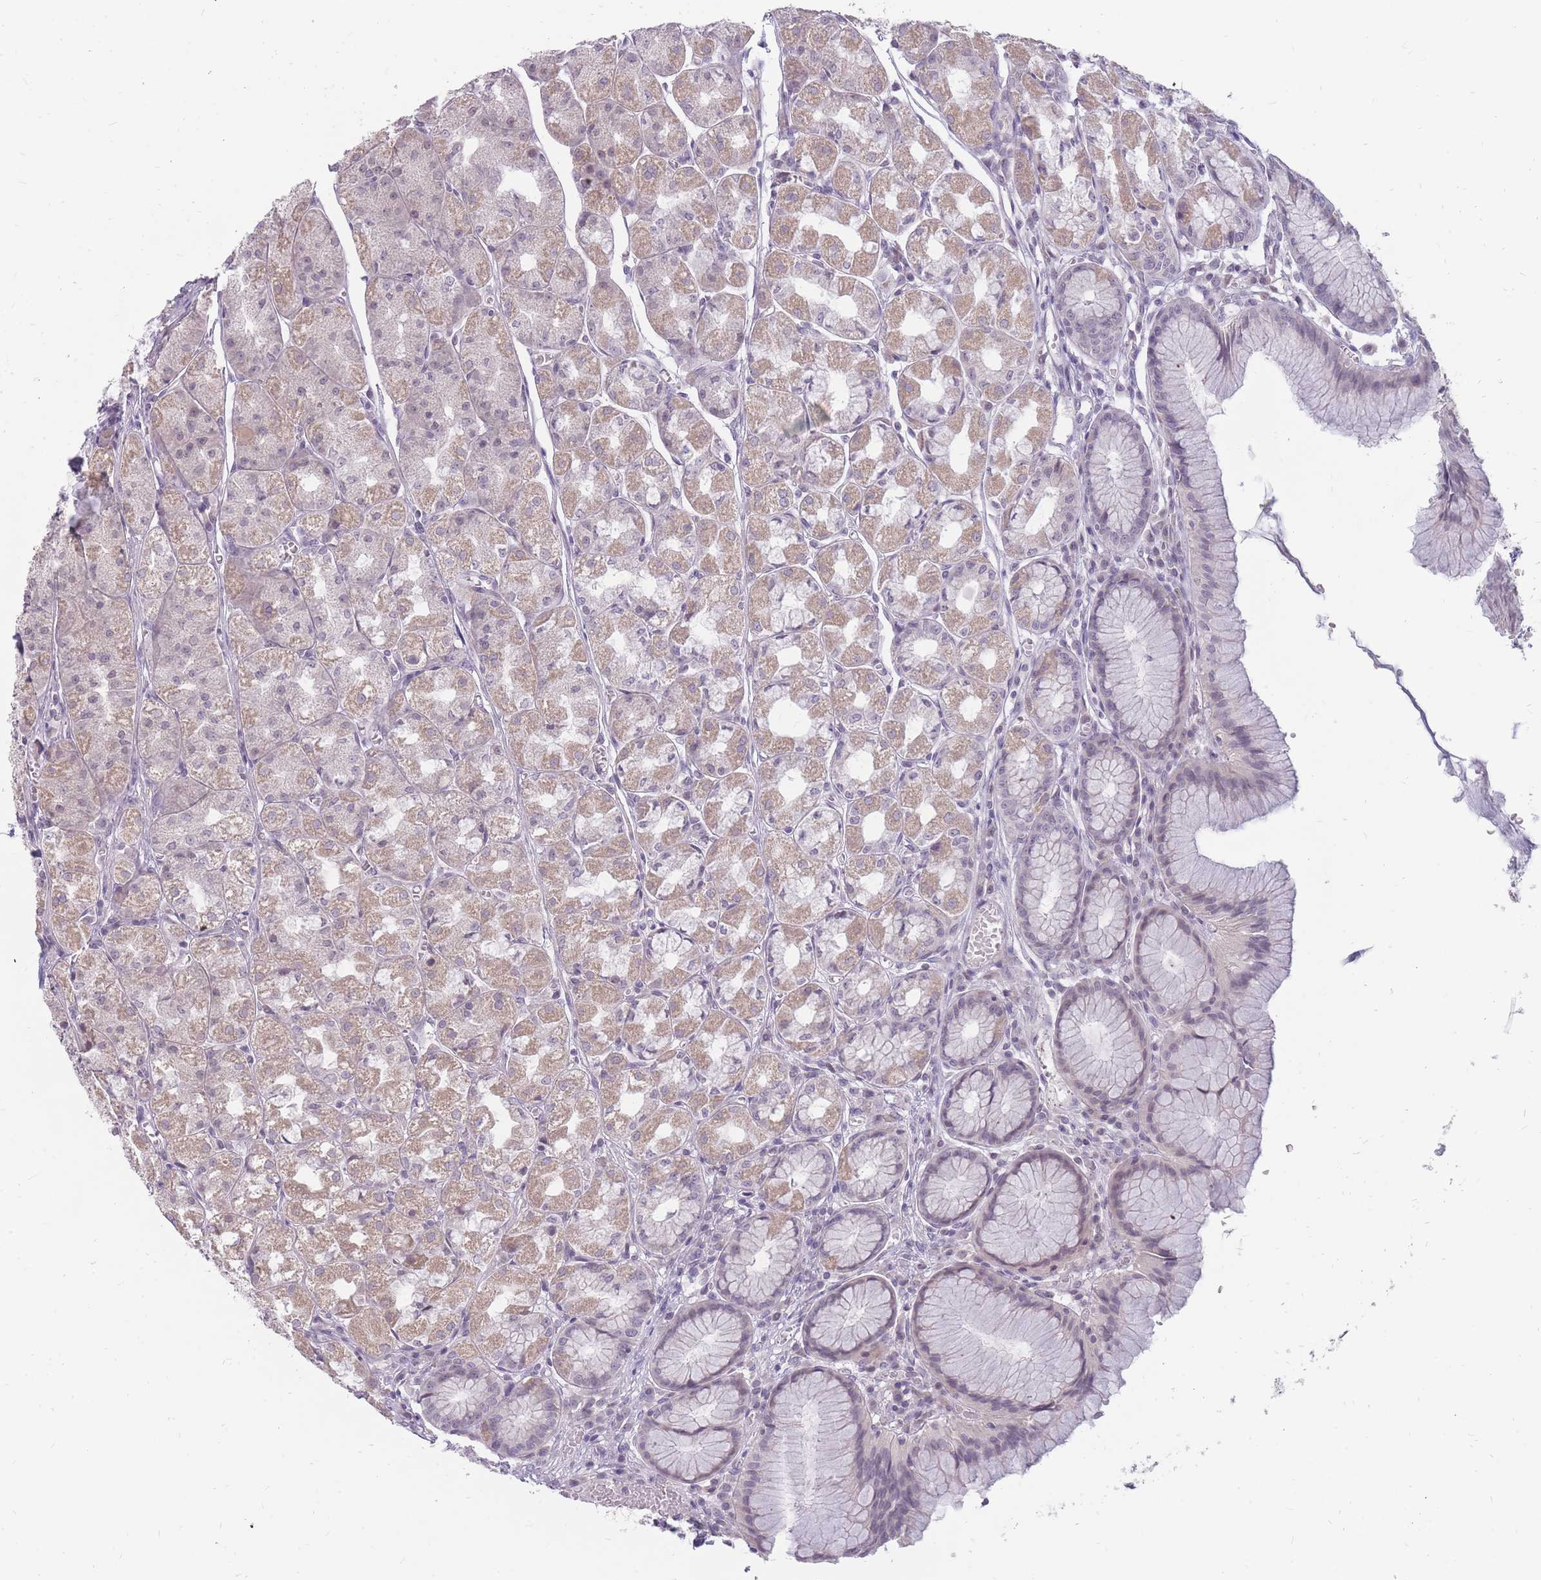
{"staining": {"intensity": "moderate", "quantity": "25%-75%", "location": "cytoplasmic/membranous,nuclear"}, "tissue": "stomach", "cell_type": "Glandular cells", "image_type": "normal", "snomed": [{"axis": "morphology", "description": "Normal tissue, NOS"}, {"axis": "topography", "description": "Stomach"}], "caption": "Immunohistochemical staining of normal human stomach displays moderate cytoplasmic/membranous,nuclear protein expression in approximately 25%-75% of glandular cells. The staining was performed using DAB (3,3'-diaminobenzidine), with brown indicating positive protein expression. Nuclei are stained blue with hematoxylin.", "gene": "POM121C", "patient": {"sex": "male", "age": 55}}